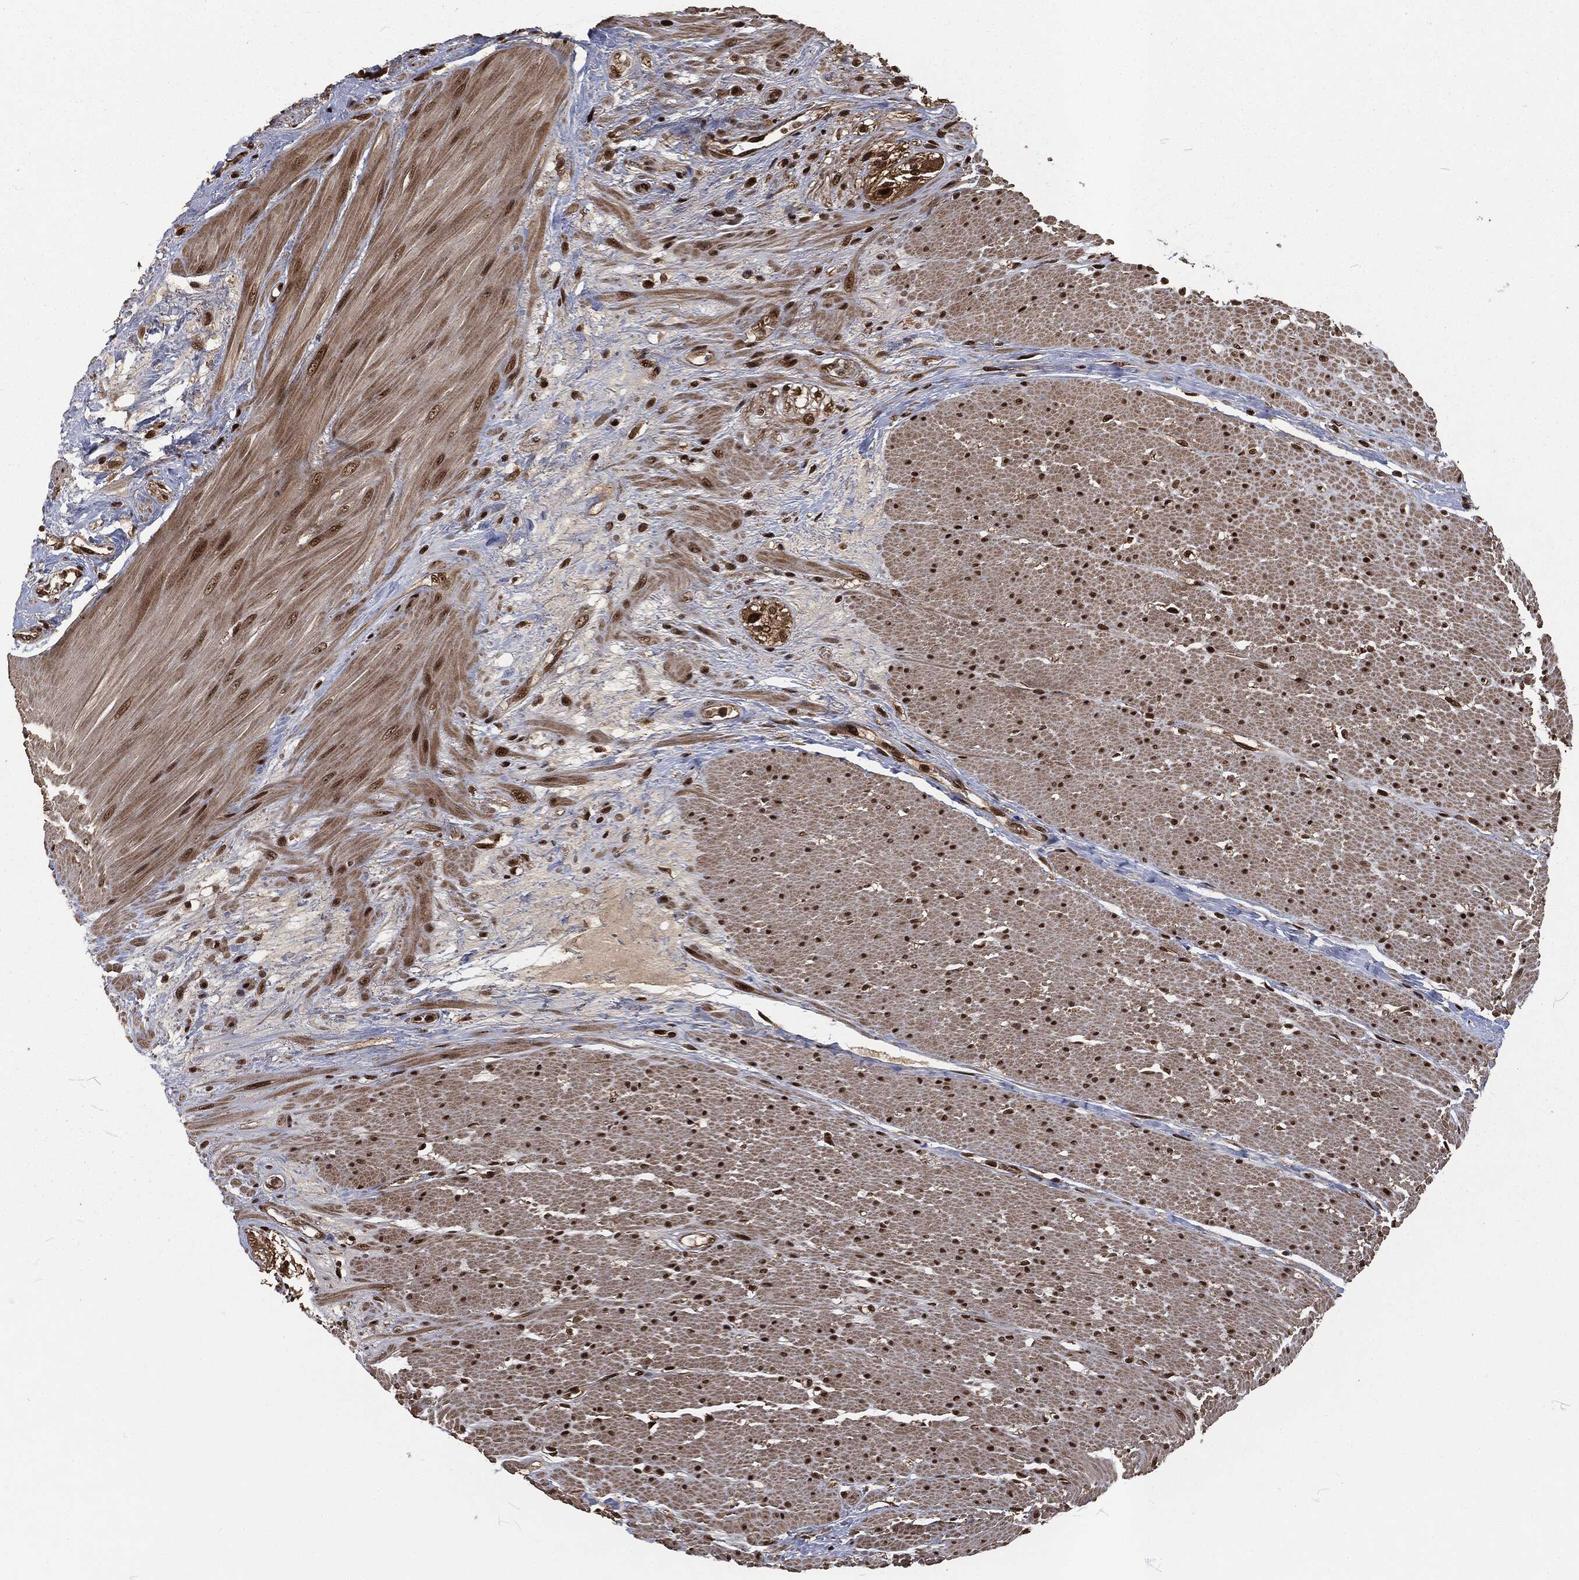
{"staining": {"intensity": "strong", "quantity": ">75%", "location": "nuclear"}, "tissue": "smooth muscle", "cell_type": "Smooth muscle cells", "image_type": "normal", "snomed": [{"axis": "morphology", "description": "Normal tissue, NOS"}, {"axis": "topography", "description": "Soft tissue"}, {"axis": "topography", "description": "Smooth muscle"}], "caption": "A photomicrograph of smooth muscle stained for a protein reveals strong nuclear brown staining in smooth muscle cells. (DAB (3,3'-diaminobenzidine) IHC, brown staining for protein, blue staining for nuclei).", "gene": "NGRN", "patient": {"sex": "male", "age": 72}}